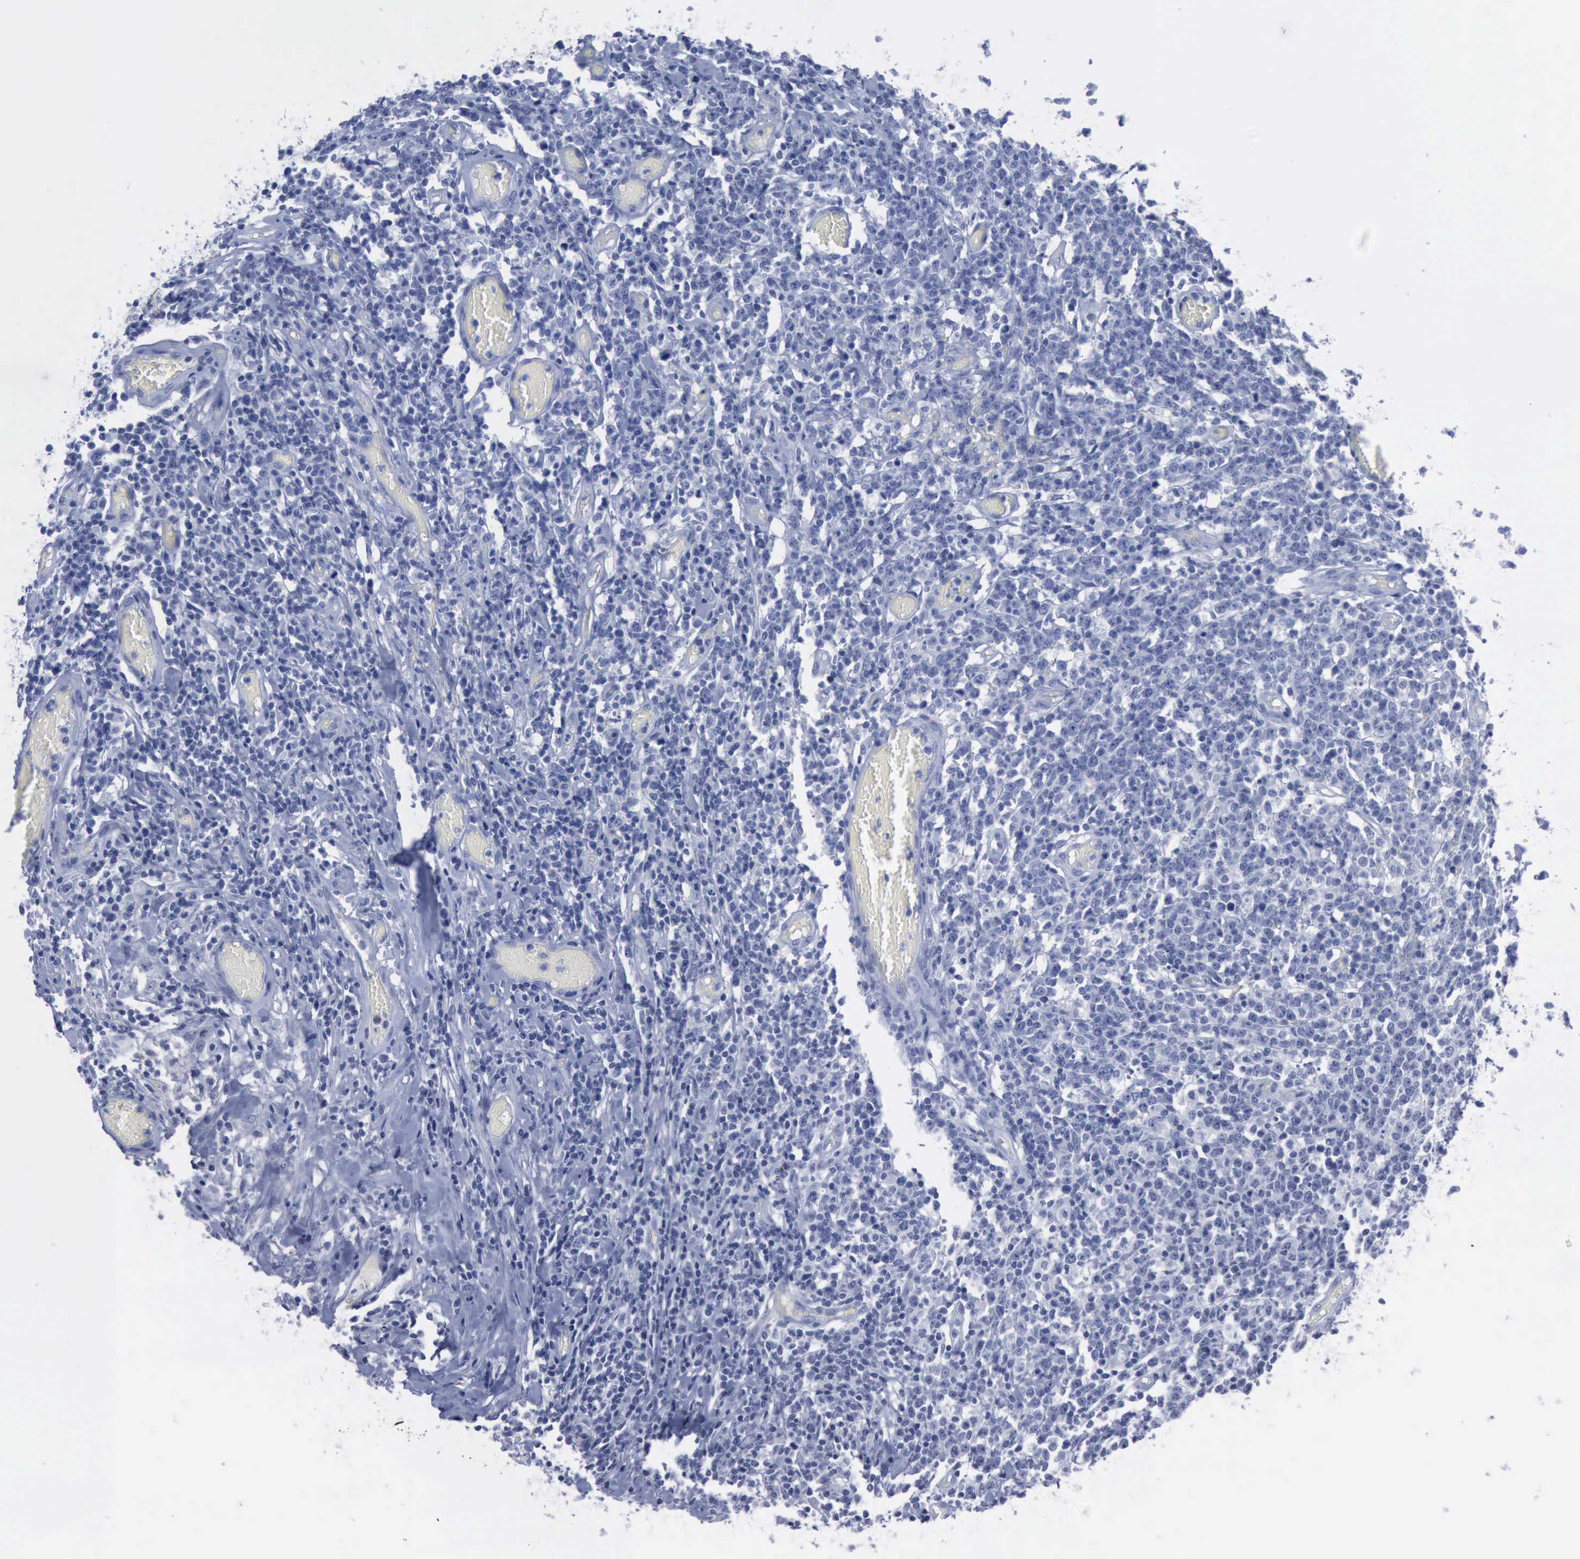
{"staining": {"intensity": "negative", "quantity": "none", "location": "none"}, "tissue": "lymphoma", "cell_type": "Tumor cells", "image_type": "cancer", "snomed": [{"axis": "morphology", "description": "Malignant lymphoma, non-Hodgkin's type, High grade"}, {"axis": "topography", "description": "Colon"}], "caption": "Immunohistochemistry (IHC) image of high-grade malignant lymphoma, non-Hodgkin's type stained for a protein (brown), which displays no staining in tumor cells. The staining was performed using DAB to visualize the protein expression in brown, while the nuclei were stained in blue with hematoxylin (Magnification: 20x).", "gene": "NGFR", "patient": {"sex": "male", "age": 82}}